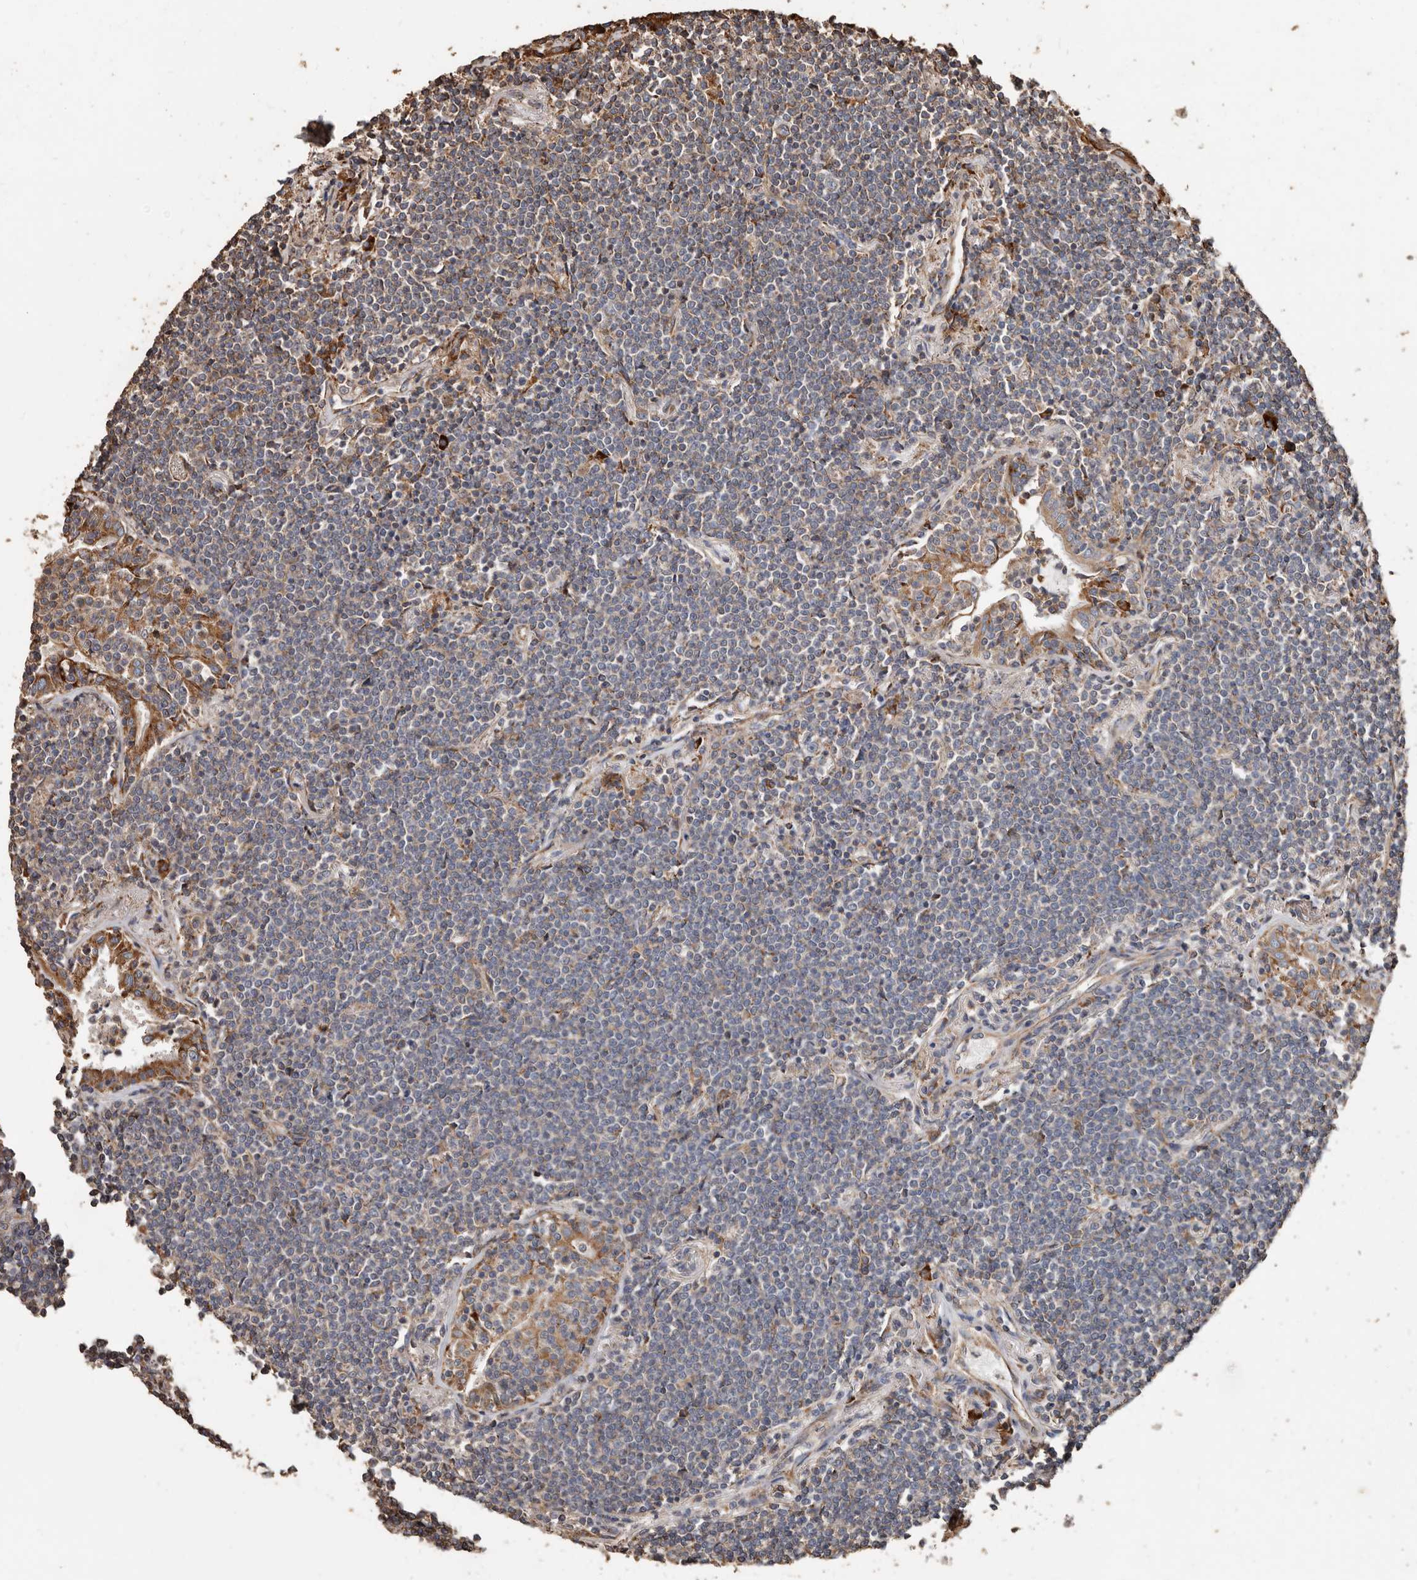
{"staining": {"intensity": "negative", "quantity": "none", "location": "none"}, "tissue": "lymphoma", "cell_type": "Tumor cells", "image_type": "cancer", "snomed": [{"axis": "morphology", "description": "Malignant lymphoma, non-Hodgkin's type, Low grade"}, {"axis": "topography", "description": "Lung"}], "caption": "This photomicrograph is of lymphoma stained with immunohistochemistry (IHC) to label a protein in brown with the nuclei are counter-stained blue. There is no staining in tumor cells.", "gene": "OSGIN2", "patient": {"sex": "female", "age": 71}}